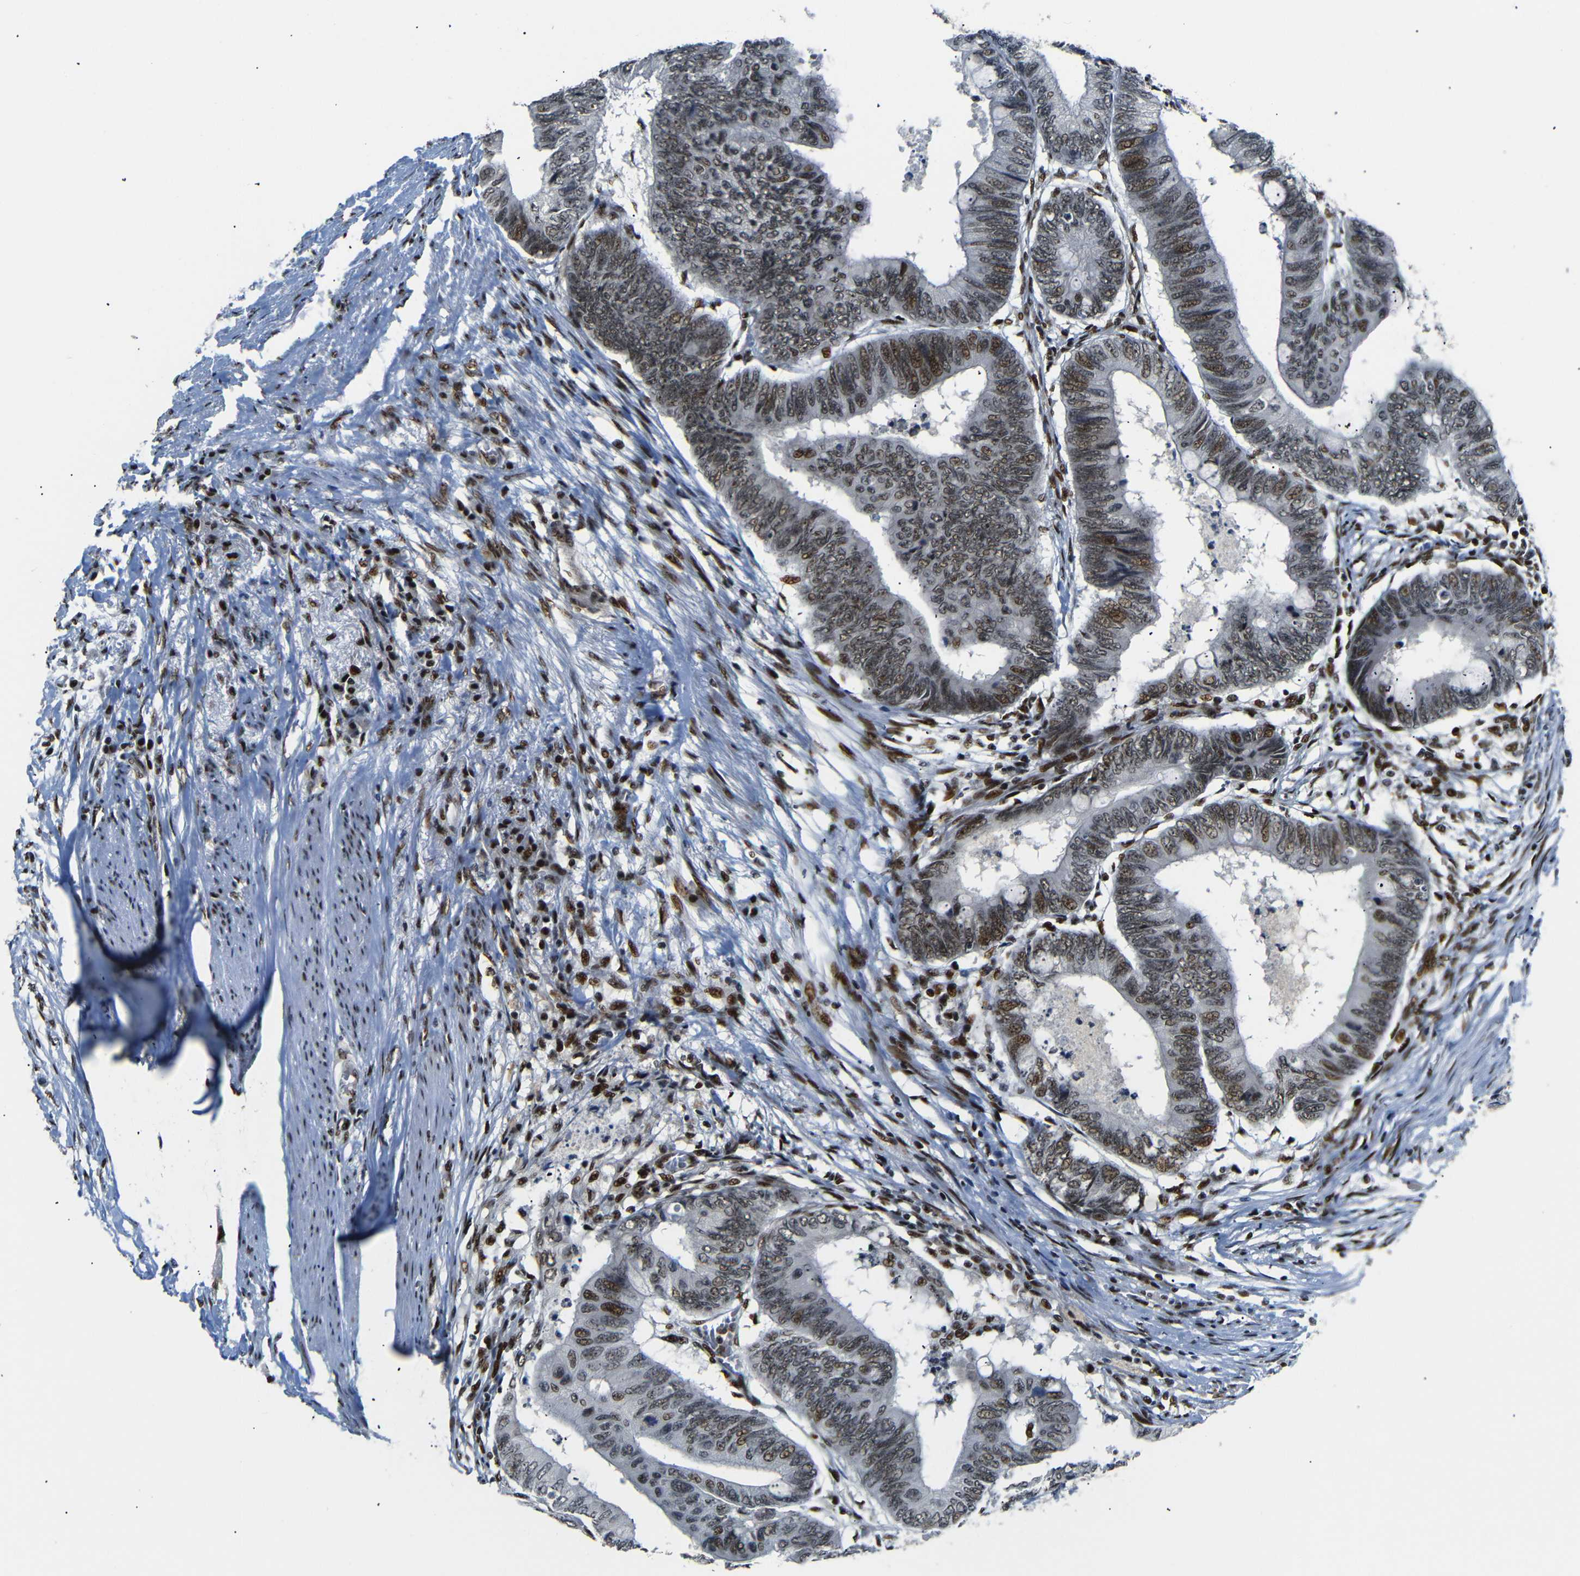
{"staining": {"intensity": "moderate", "quantity": ">75%", "location": "nuclear"}, "tissue": "colorectal cancer", "cell_type": "Tumor cells", "image_type": "cancer", "snomed": [{"axis": "morphology", "description": "Normal tissue, NOS"}, {"axis": "morphology", "description": "Adenocarcinoma, NOS"}, {"axis": "topography", "description": "Rectum"}, {"axis": "topography", "description": "Peripheral nerve tissue"}], "caption": "This photomicrograph displays immunohistochemistry staining of human adenocarcinoma (colorectal), with medium moderate nuclear staining in about >75% of tumor cells.", "gene": "SETDB2", "patient": {"sex": "male", "age": 92}}